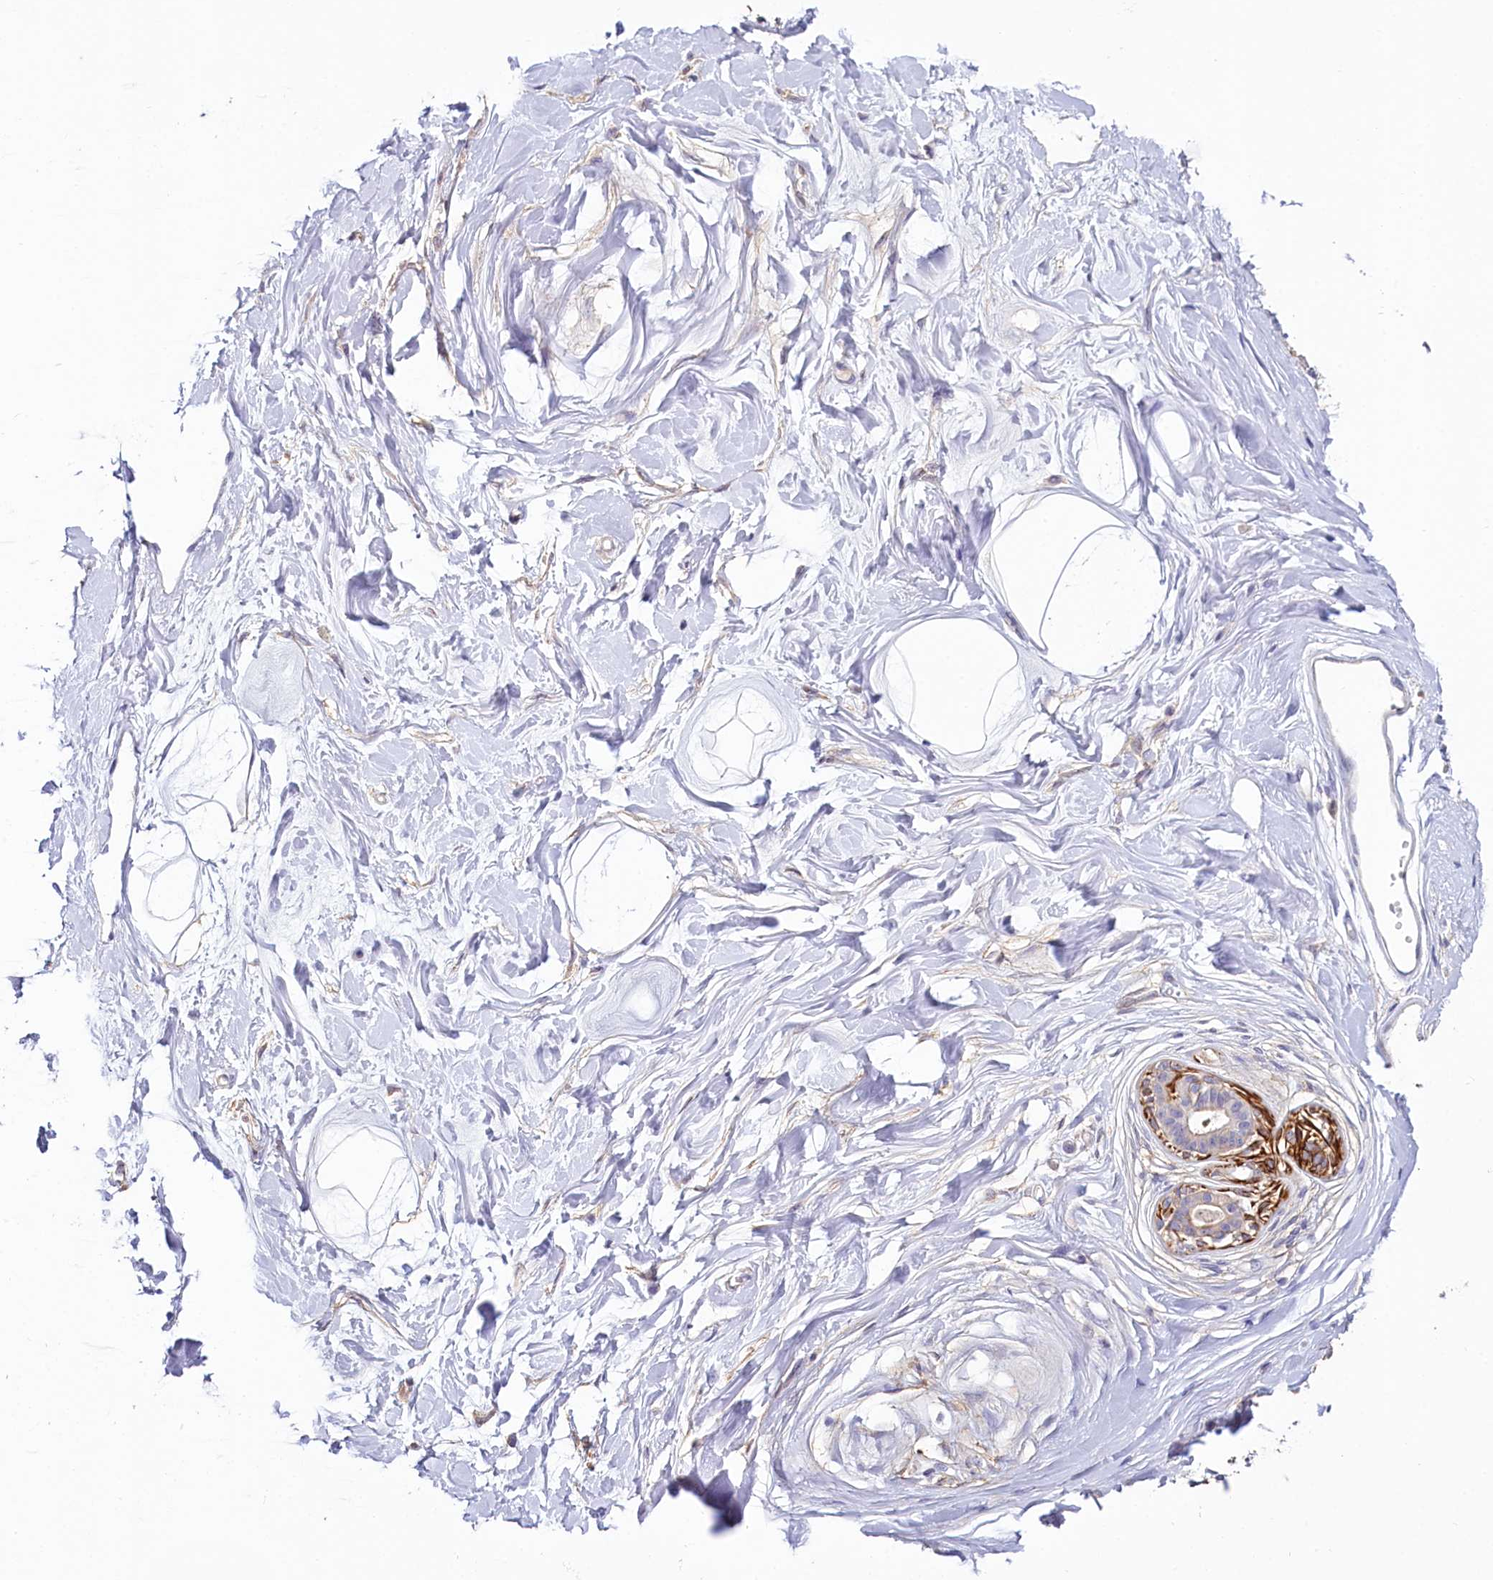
{"staining": {"intensity": "negative", "quantity": "none", "location": "none"}, "tissue": "breast", "cell_type": "Adipocytes", "image_type": "normal", "snomed": [{"axis": "morphology", "description": "Normal tissue, NOS"}, {"axis": "topography", "description": "Breast"}], "caption": "Immunohistochemistry micrograph of benign breast: breast stained with DAB displays no significant protein expression in adipocytes.", "gene": "PDE6D", "patient": {"sex": "female", "age": 45}}